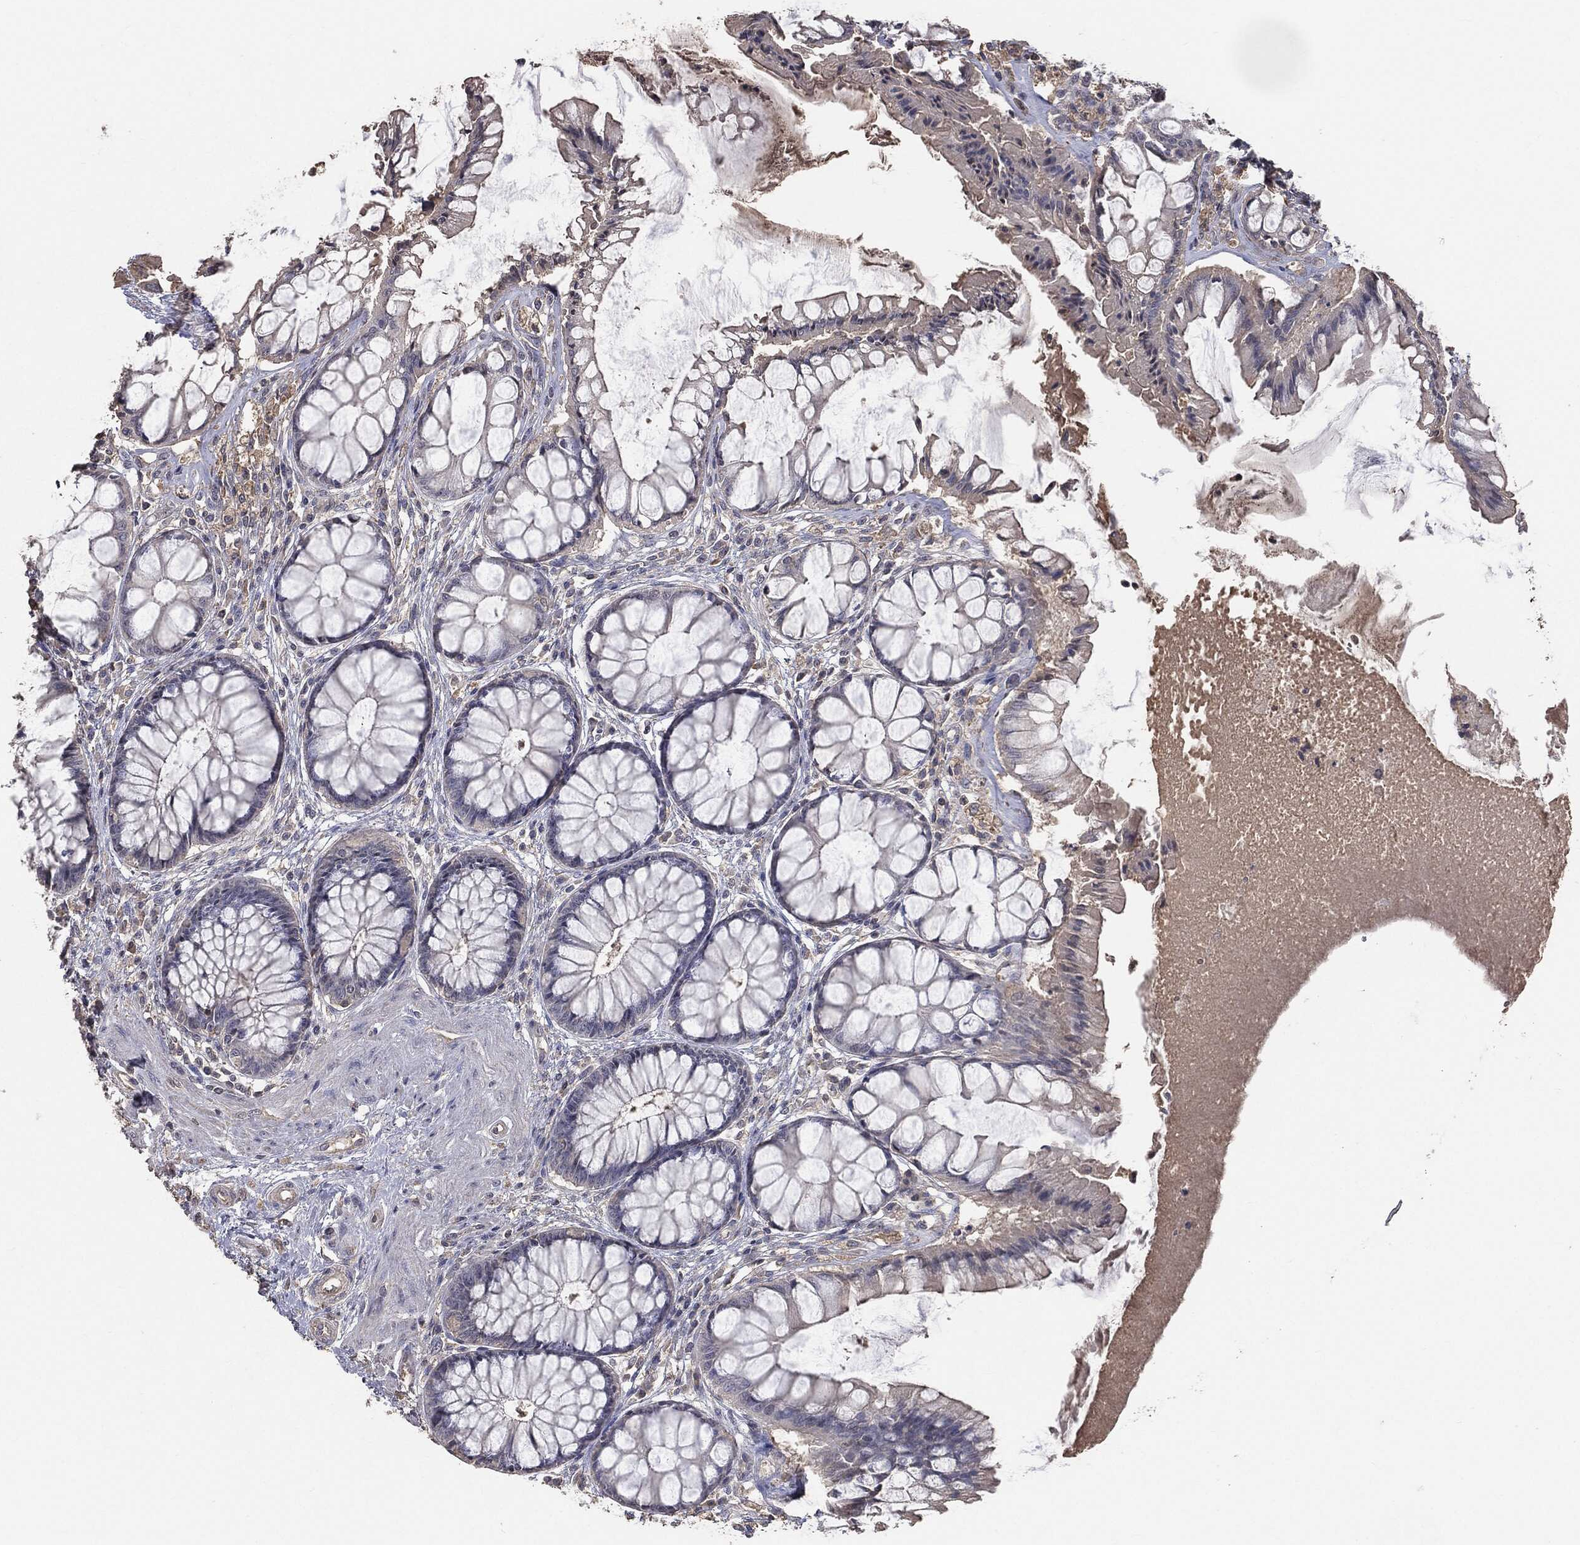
{"staining": {"intensity": "negative", "quantity": "none", "location": "none"}, "tissue": "rectum", "cell_type": "Glandular cells", "image_type": "normal", "snomed": [{"axis": "morphology", "description": "Normal tissue, NOS"}, {"axis": "topography", "description": "Rectum"}], "caption": "DAB (3,3'-diaminobenzidine) immunohistochemical staining of normal human rectum exhibits no significant expression in glandular cells.", "gene": "SNAP25", "patient": {"sex": "female", "age": 58}}